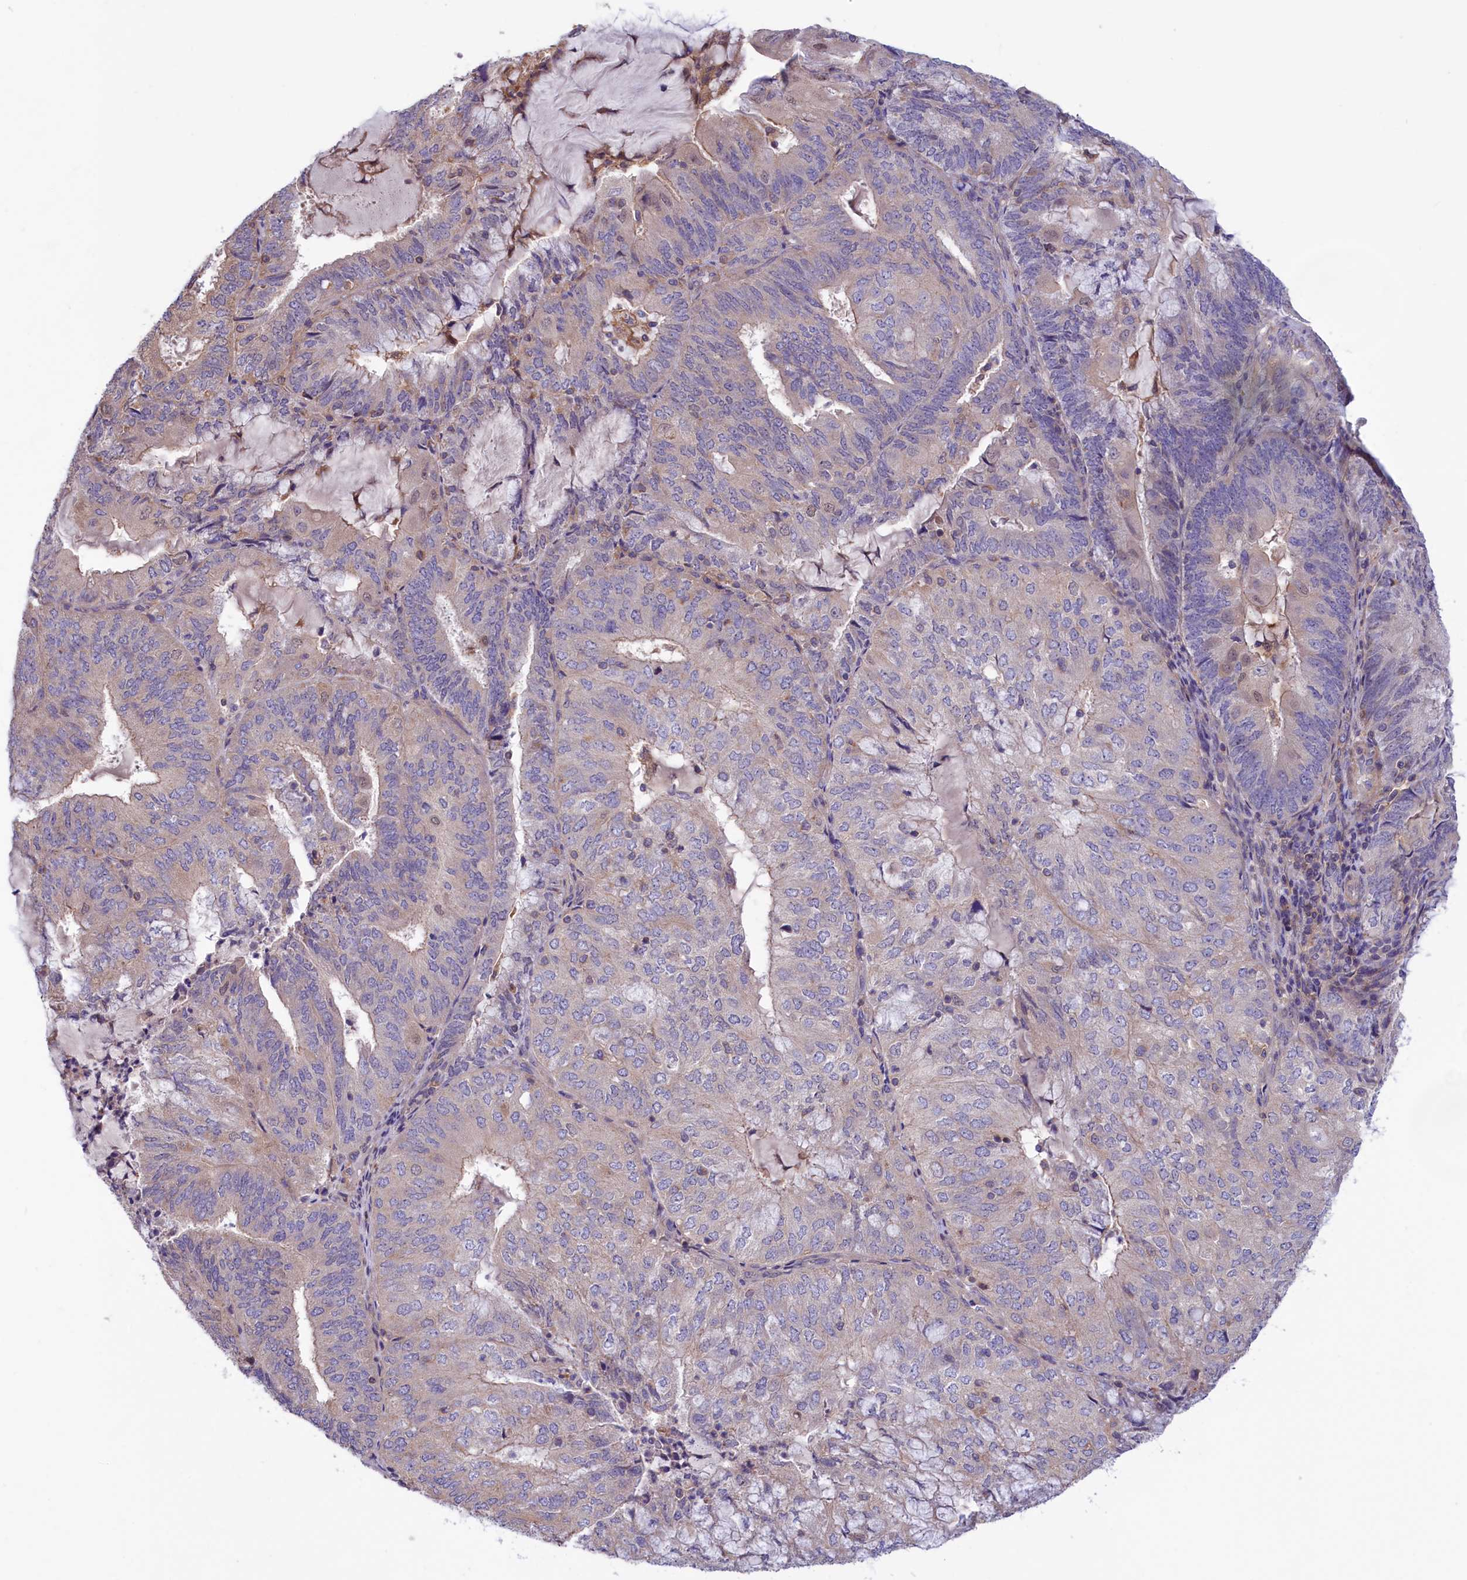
{"staining": {"intensity": "weak", "quantity": "<25%", "location": "cytoplasmic/membranous"}, "tissue": "endometrial cancer", "cell_type": "Tumor cells", "image_type": "cancer", "snomed": [{"axis": "morphology", "description": "Adenocarcinoma, NOS"}, {"axis": "topography", "description": "Endometrium"}], "caption": "Endometrial adenocarcinoma was stained to show a protein in brown. There is no significant positivity in tumor cells. (DAB (3,3'-diaminobenzidine) IHC, high magnification).", "gene": "AMDHD2", "patient": {"sex": "female", "age": 81}}